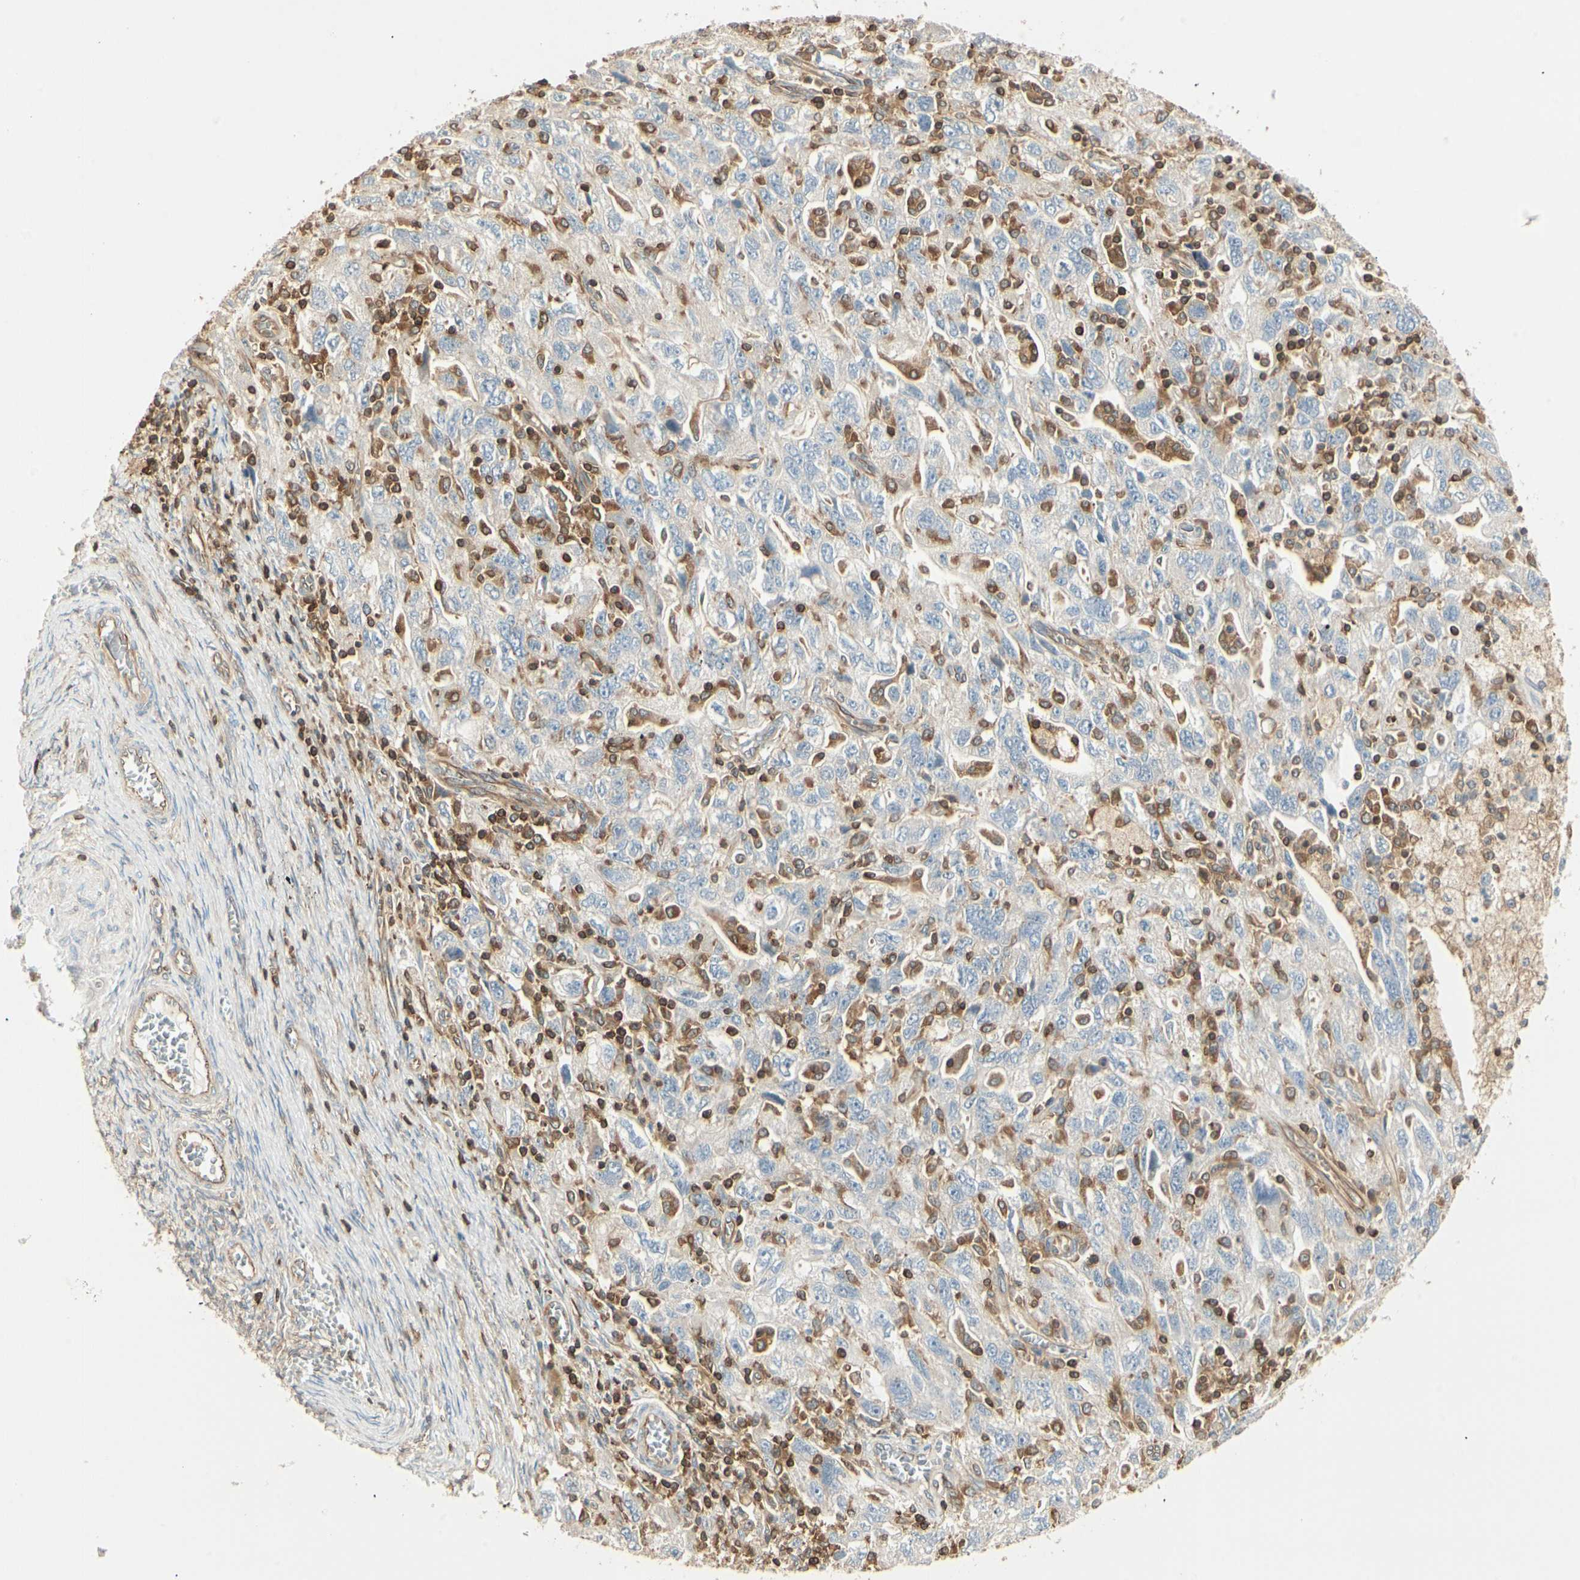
{"staining": {"intensity": "negative", "quantity": "none", "location": "none"}, "tissue": "ovarian cancer", "cell_type": "Tumor cells", "image_type": "cancer", "snomed": [{"axis": "morphology", "description": "Carcinoma, NOS"}, {"axis": "morphology", "description": "Cystadenocarcinoma, serous, NOS"}, {"axis": "topography", "description": "Ovary"}], "caption": "DAB immunohistochemical staining of human ovarian cancer (carcinoma) displays no significant expression in tumor cells.", "gene": "CRLF3", "patient": {"sex": "female", "age": 69}}